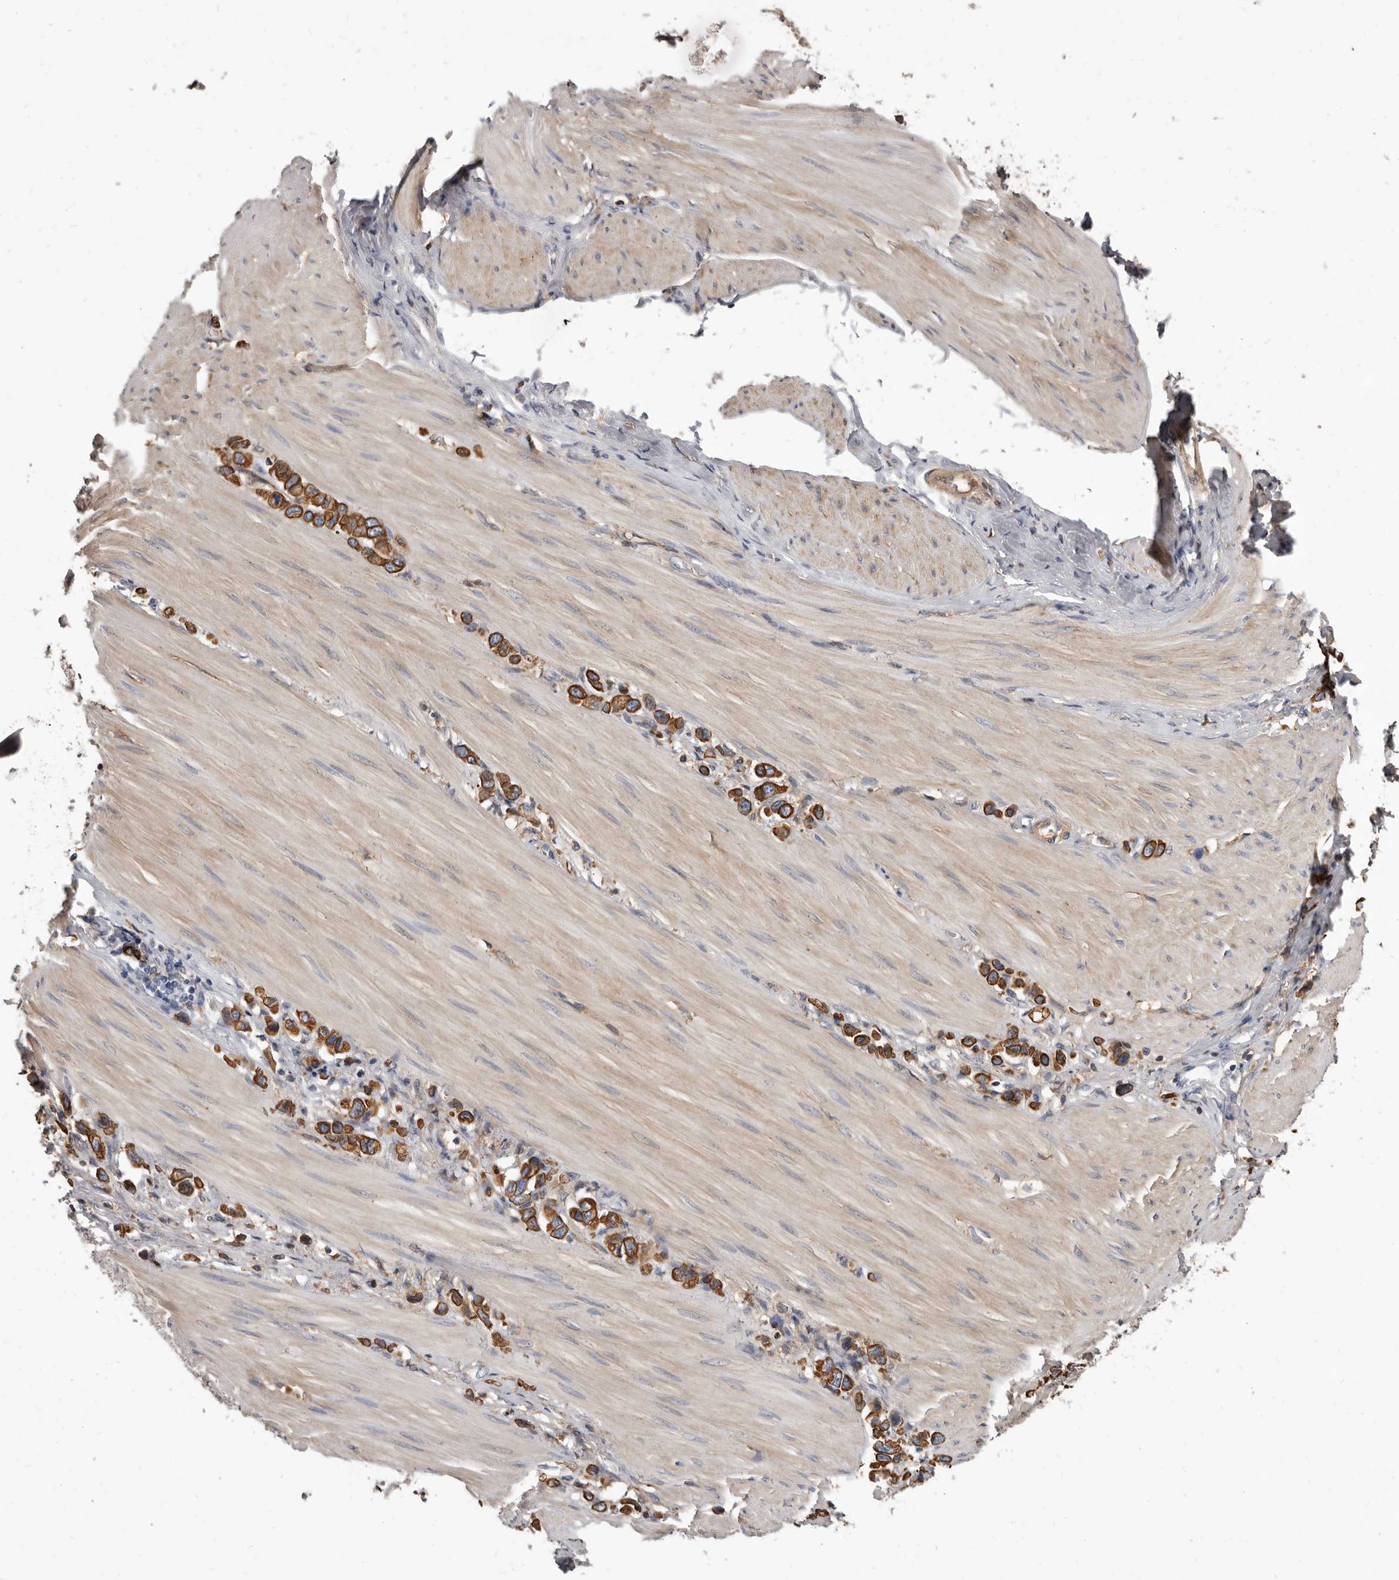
{"staining": {"intensity": "moderate", "quantity": ">75%", "location": "cytoplasmic/membranous"}, "tissue": "stomach cancer", "cell_type": "Tumor cells", "image_type": "cancer", "snomed": [{"axis": "morphology", "description": "Adenocarcinoma, NOS"}, {"axis": "topography", "description": "Stomach"}], "caption": "Immunohistochemistry (IHC) (DAB (3,3'-diaminobenzidine)) staining of stomach cancer (adenocarcinoma) demonstrates moderate cytoplasmic/membranous protein expression in approximately >75% of tumor cells.", "gene": "NIBAN1", "patient": {"sex": "female", "age": 65}}